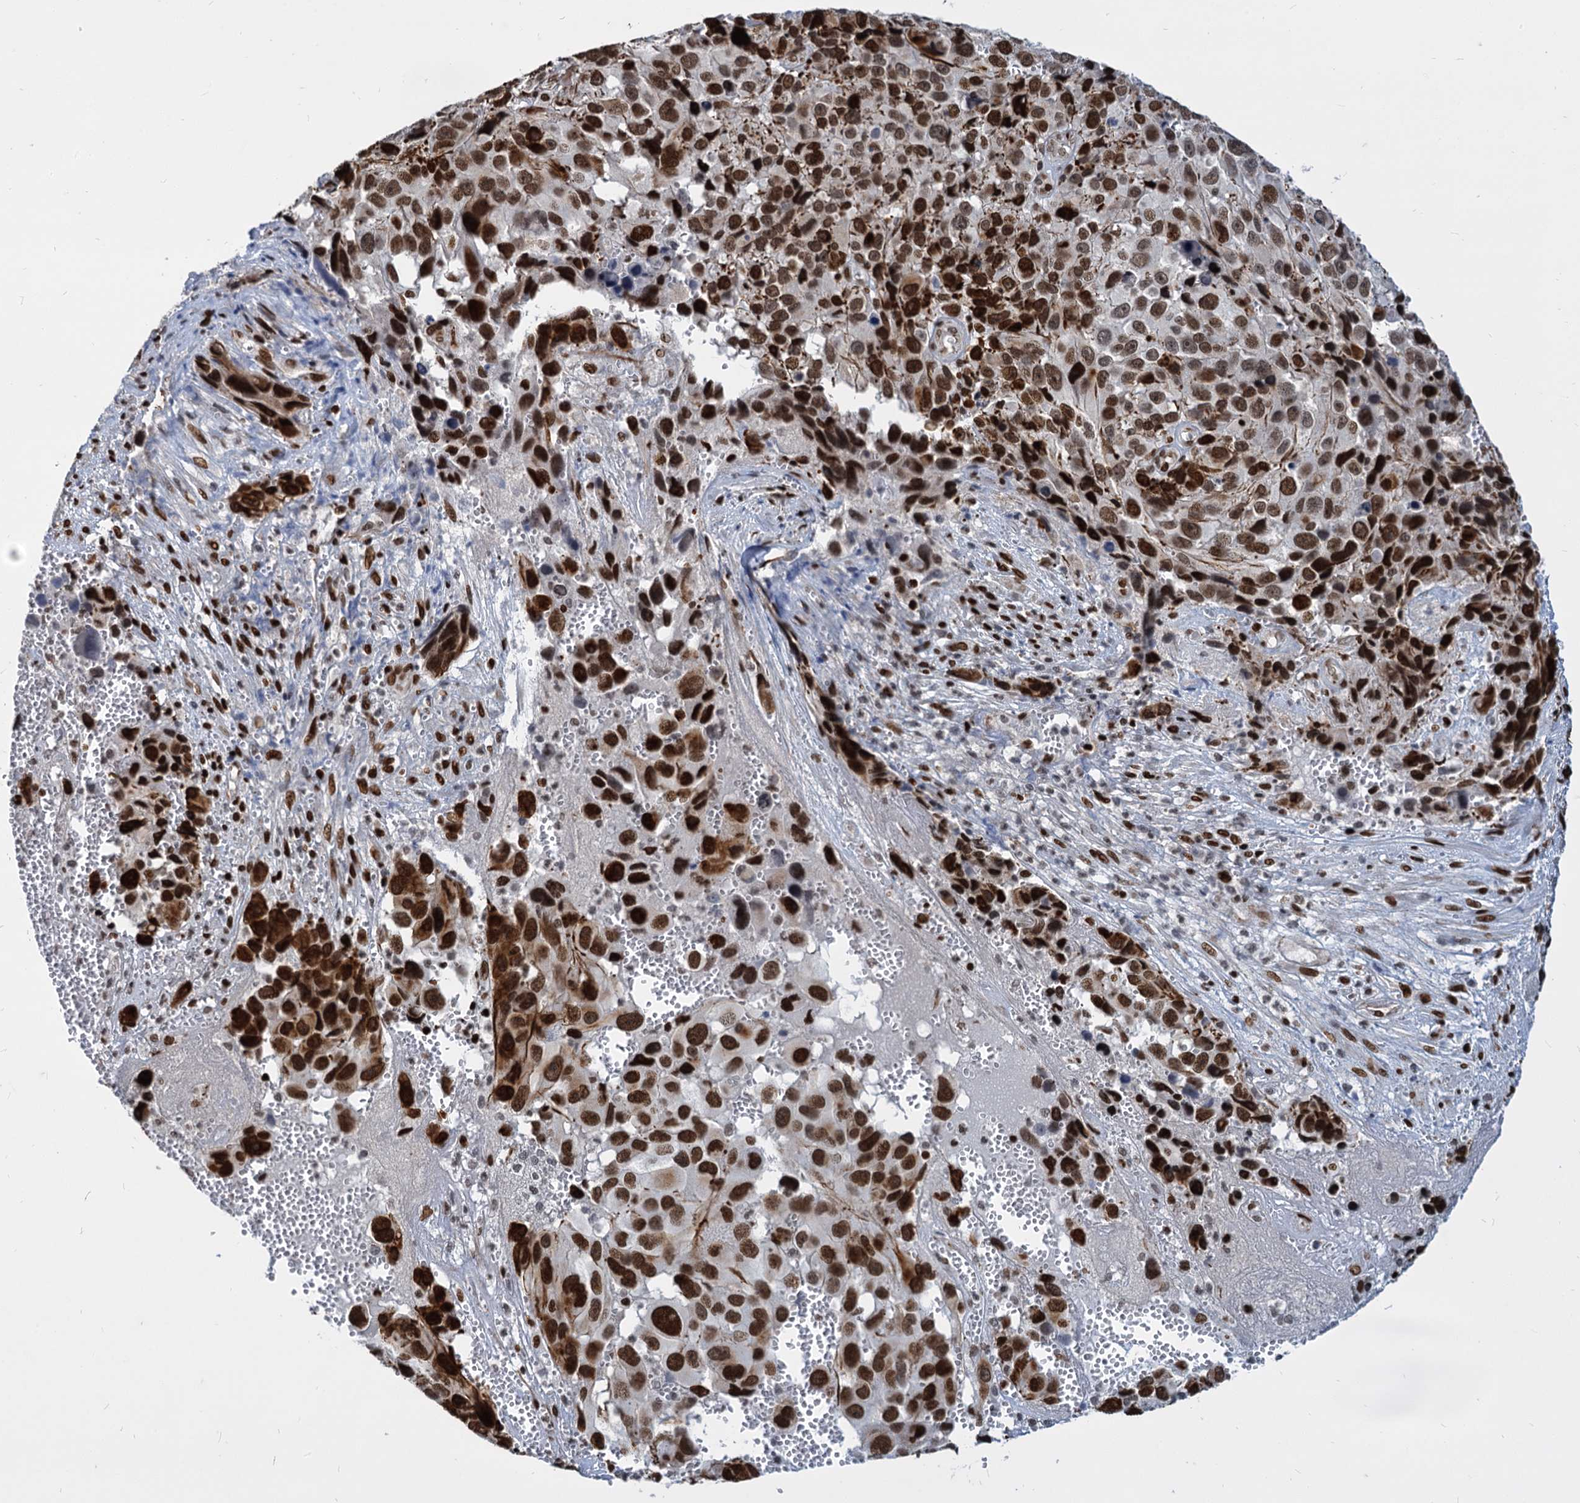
{"staining": {"intensity": "strong", "quantity": ">75%", "location": "nuclear"}, "tissue": "melanoma", "cell_type": "Tumor cells", "image_type": "cancer", "snomed": [{"axis": "morphology", "description": "Malignant melanoma, NOS"}, {"axis": "topography", "description": "Skin"}], "caption": "The histopathology image displays a brown stain indicating the presence of a protein in the nuclear of tumor cells in malignant melanoma.", "gene": "MECP2", "patient": {"sex": "male", "age": 84}}